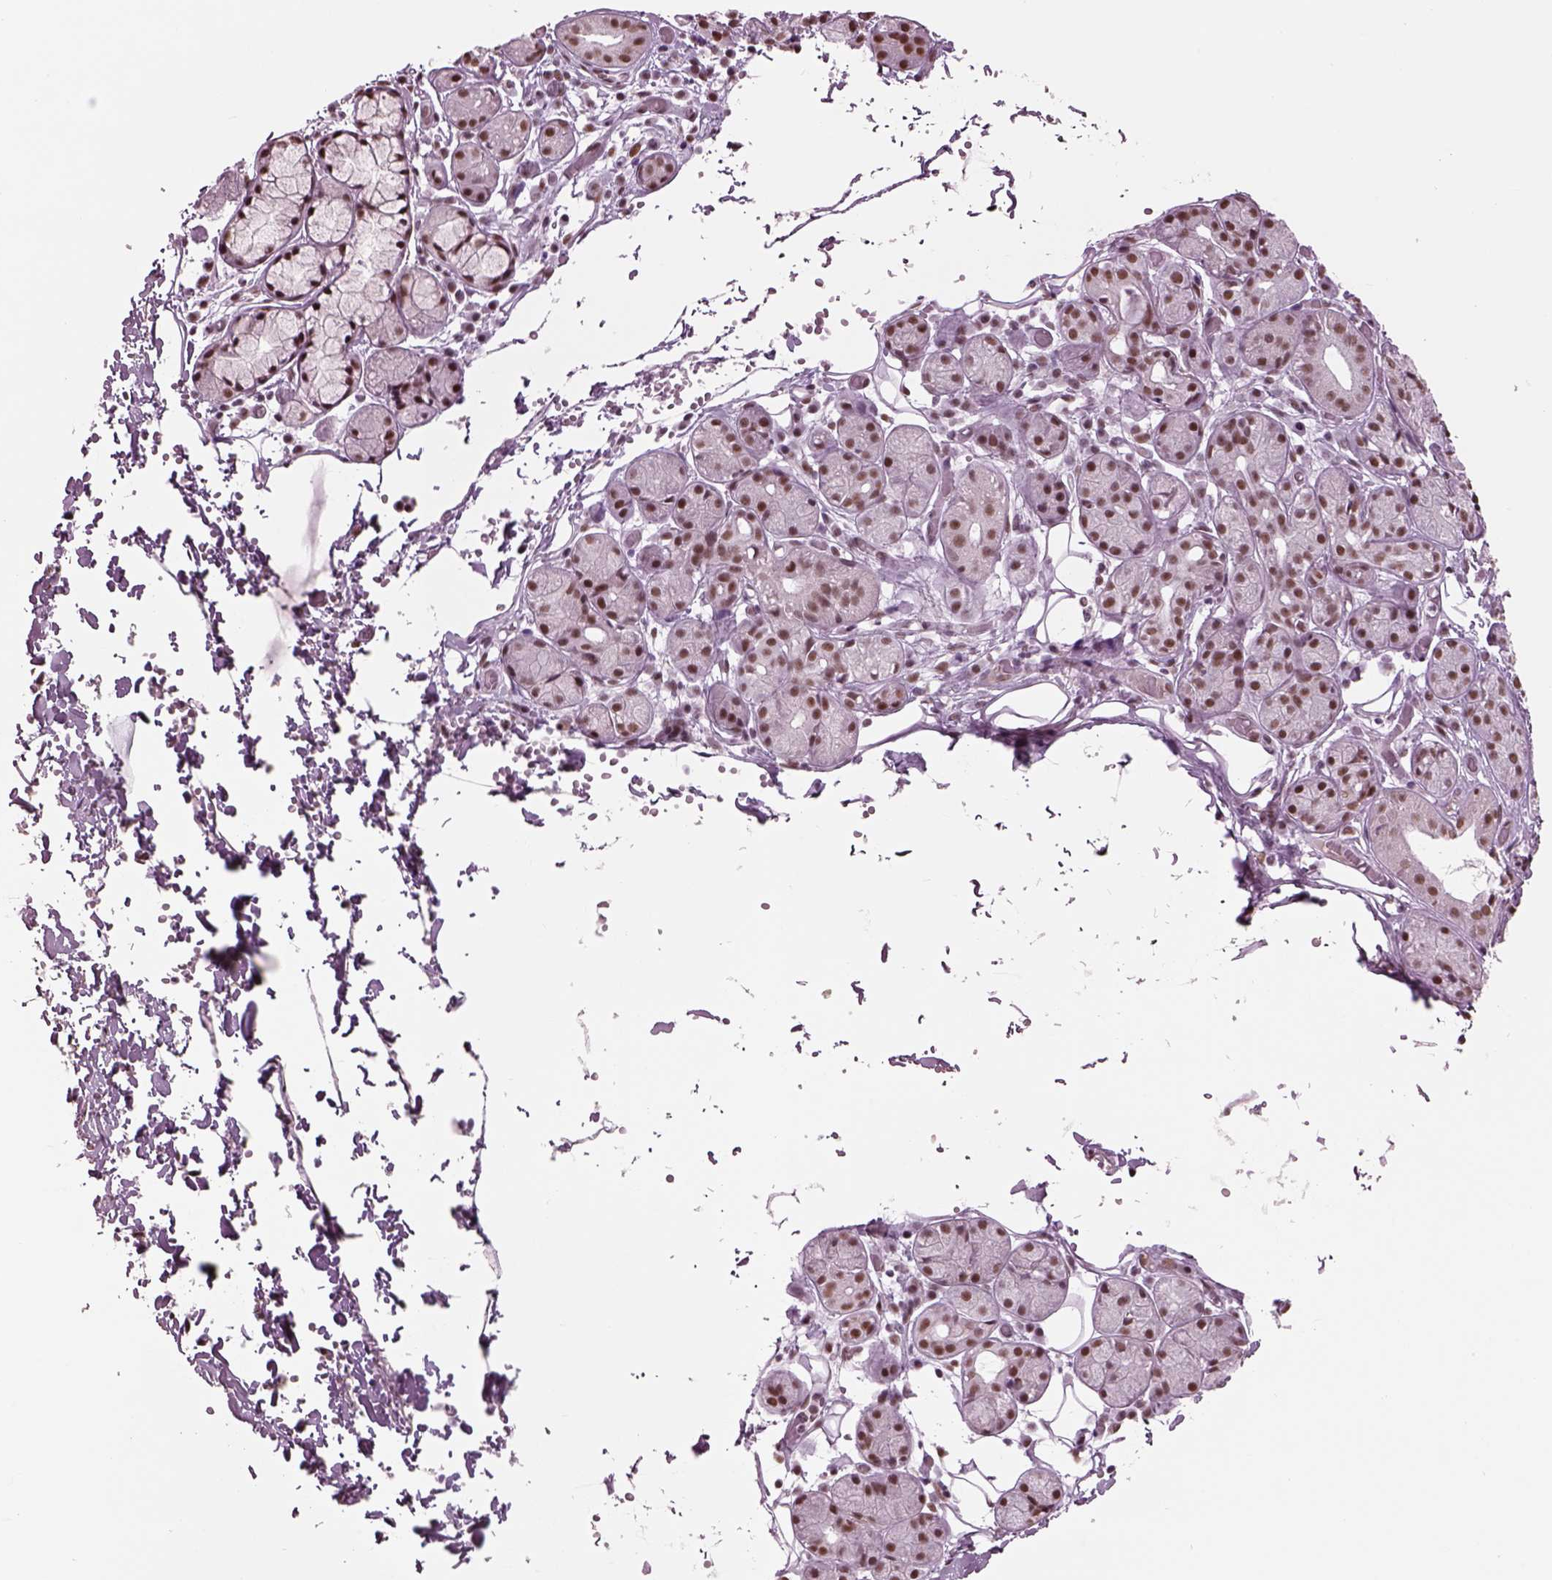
{"staining": {"intensity": "moderate", "quantity": ">75%", "location": "nuclear"}, "tissue": "salivary gland", "cell_type": "Glandular cells", "image_type": "normal", "snomed": [{"axis": "morphology", "description": "Normal tissue, NOS"}, {"axis": "topography", "description": "Salivary gland"}, {"axis": "topography", "description": "Peripheral nerve tissue"}], "caption": "There is medium levels of moderate nuclear positivity in glandular cells of normal salivary gland, as demonstrated by immunohistochemical staining (brown color).", "gene": "SEPHS1", "patient": {"sex": "male", "age": 71}}